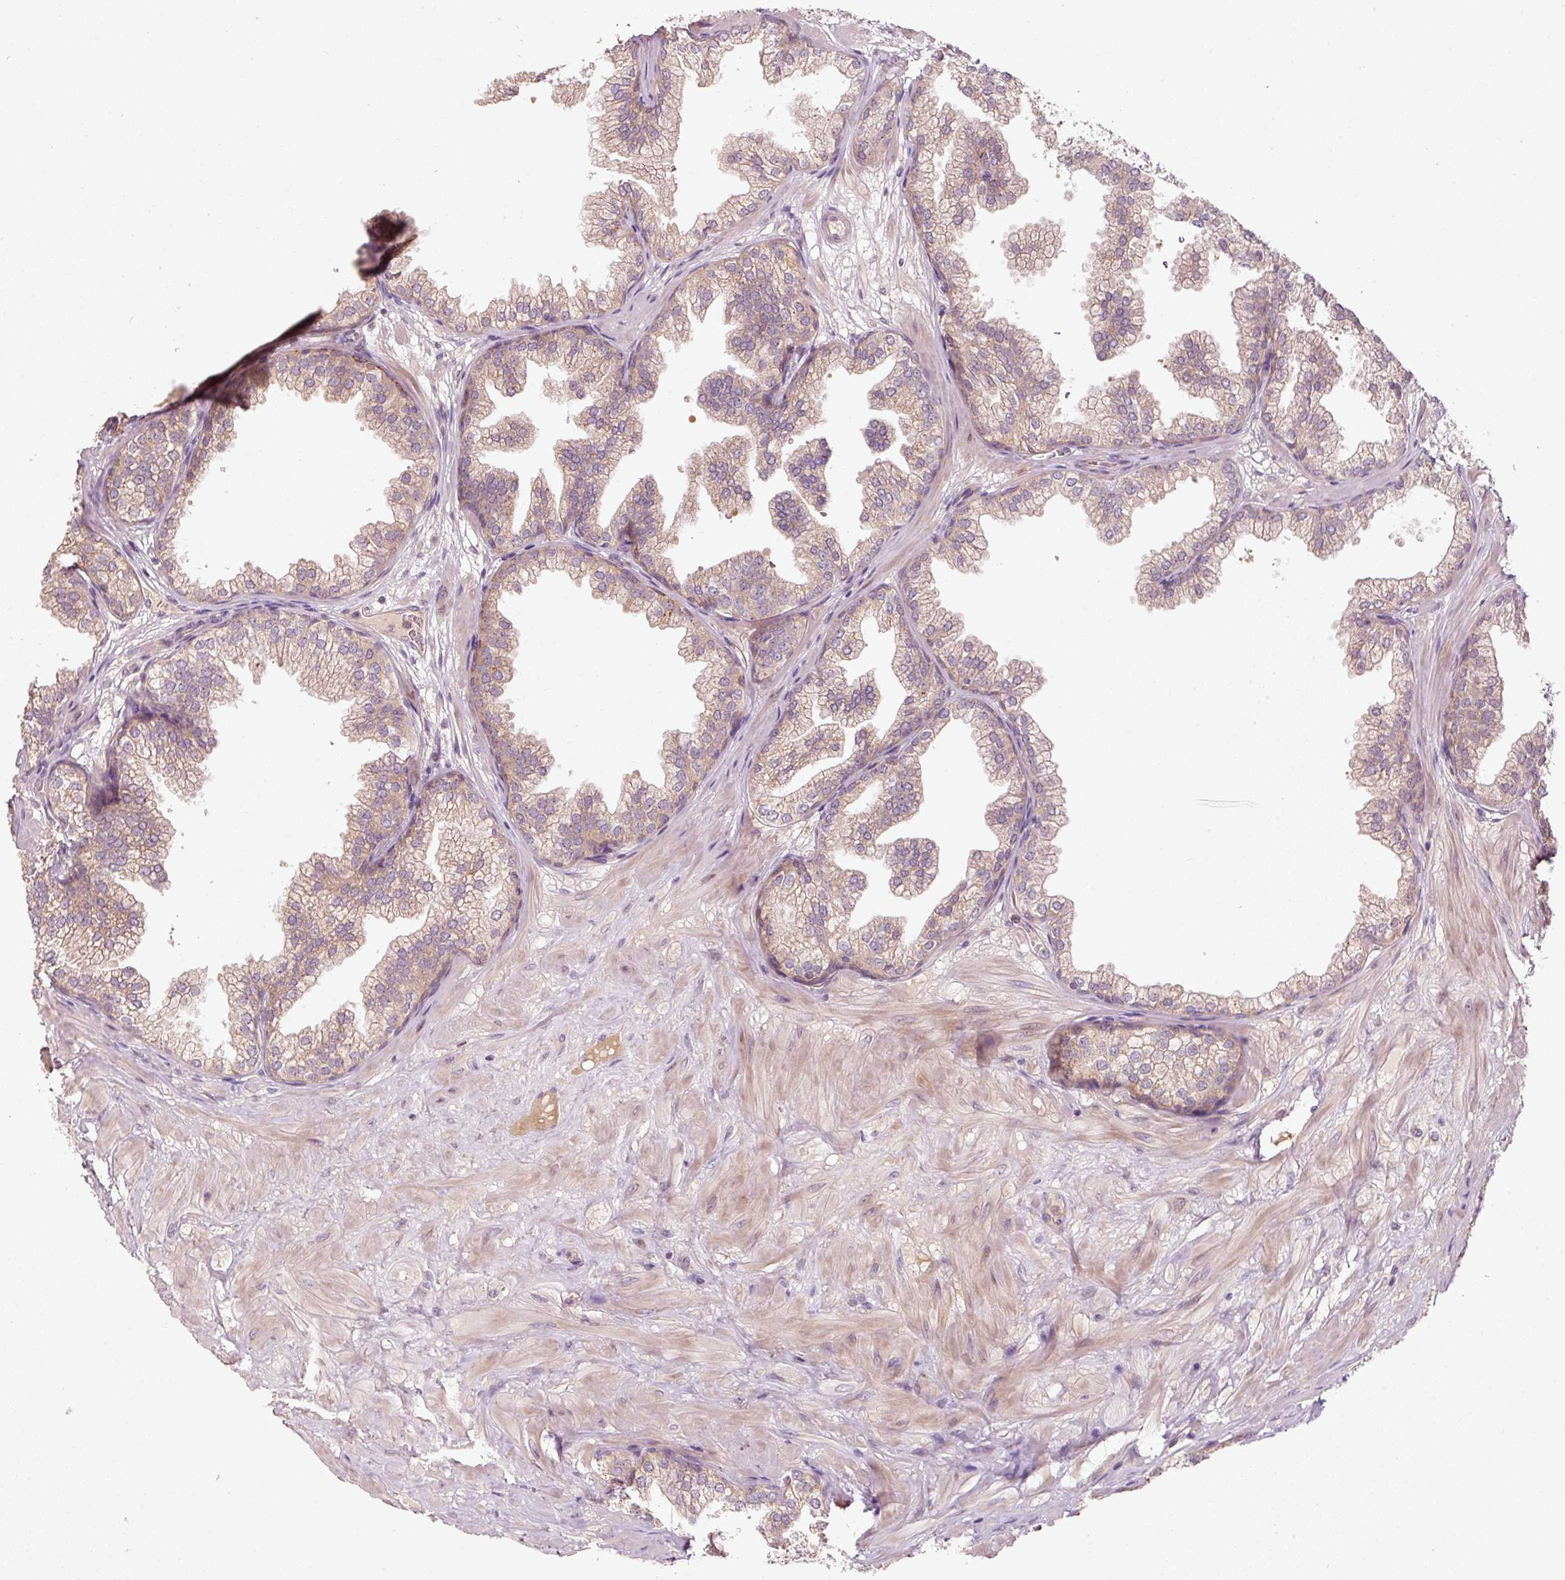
{"staining": {"intensity": "moderate", "quantity": "25%-75%", "location": "cytoplasmic/membranous"}, "tissue": "prostate", "cell_type": "Glandular cells", "image_type": "normal", "snomed": [{"axis": "morphology", "description": "Normal tissue, NOS"}, {"axis": "topography", "description": "Prostate"}], "caption": "Immunohistochemistry (IHC) image of unremarkable prostate: human prostate stained using IHC reveals medium levels of moderate protein expression localized specifically in the cytoplasmic/membranous of glandular cells, appearing as a cytoplasmic/membranous brown color.", "gene": "MAP10", "patient": {"sex": "male", "age": 37}}